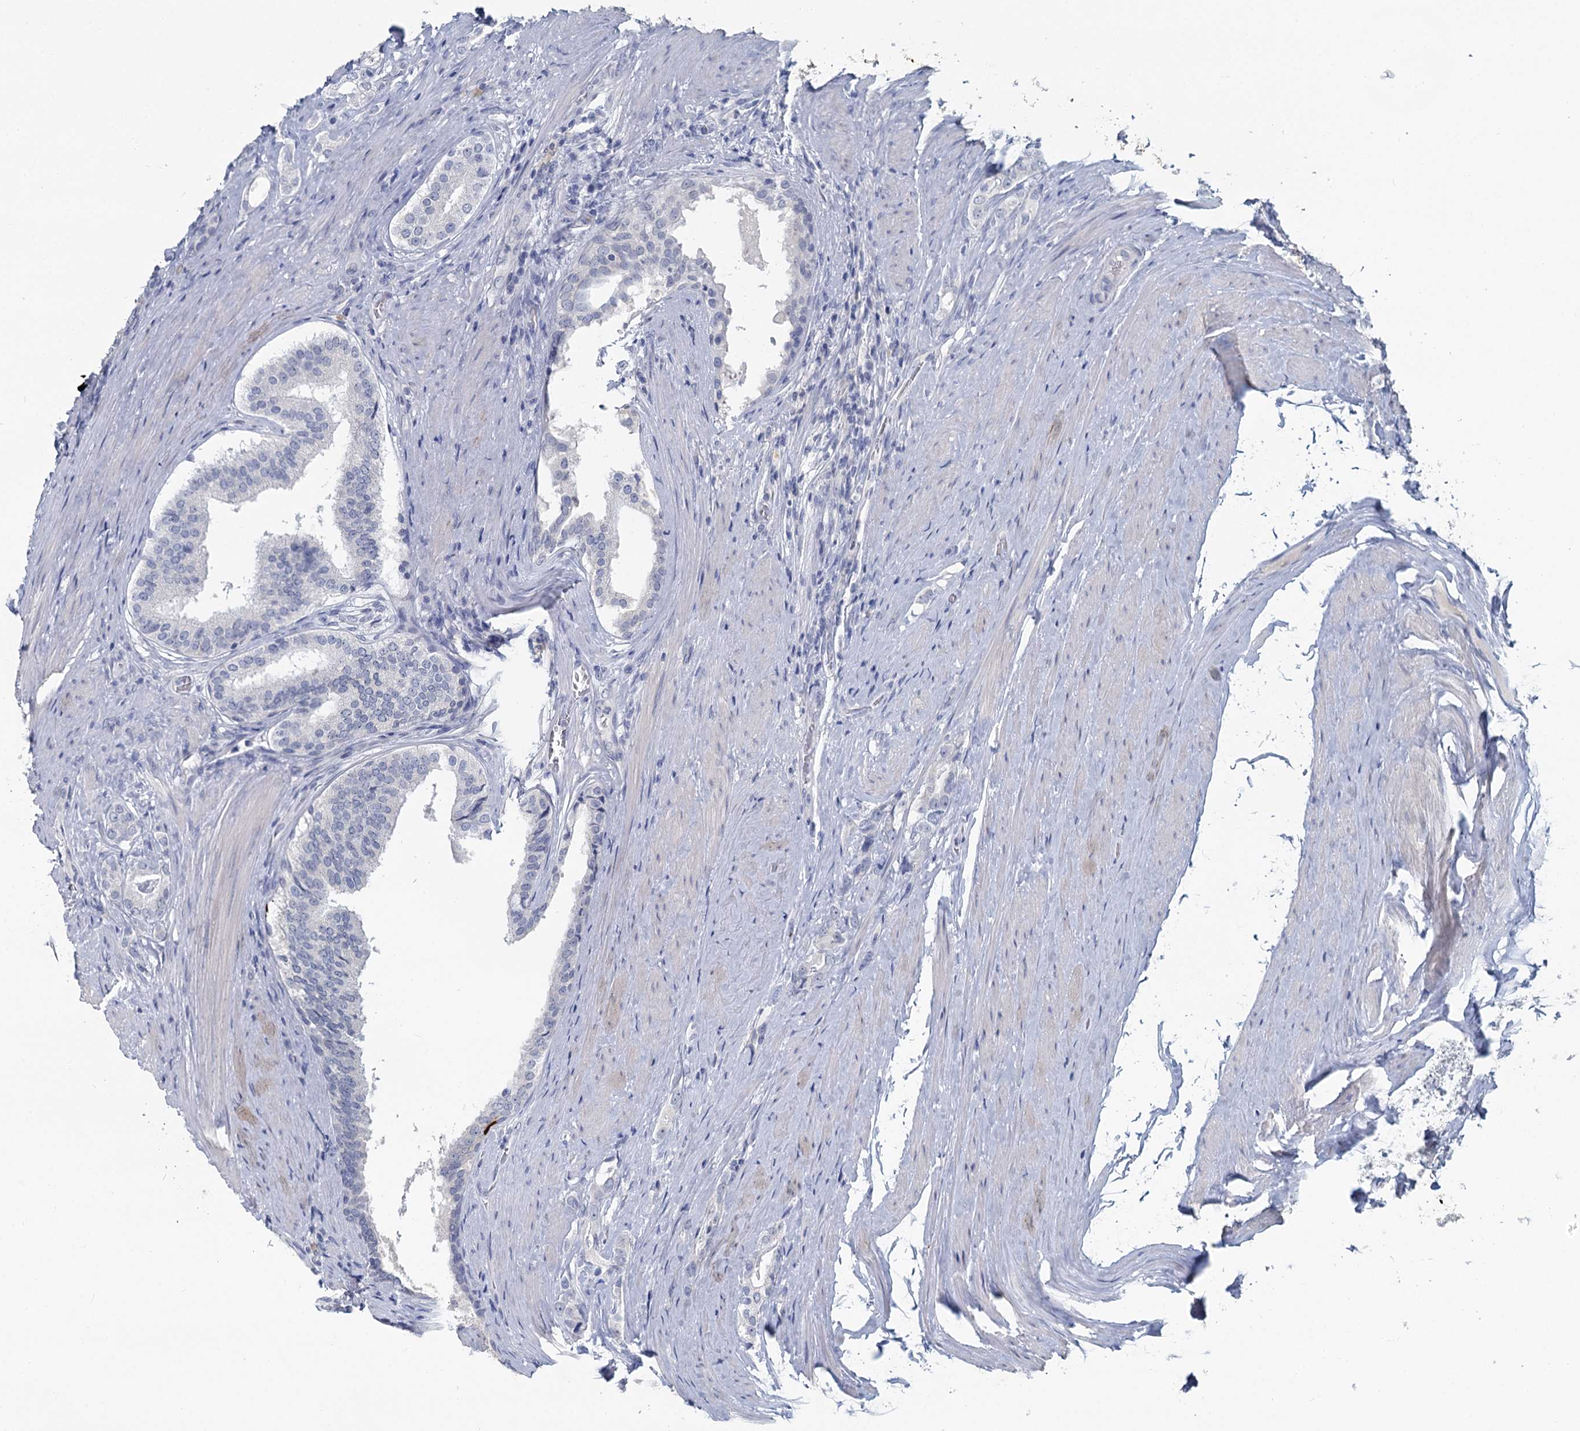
{"staining": {"intensity": "negative", "quantity": "none", "location": "none"}, "tissue": "prostate cancer", "cell_type": "Tumor cells", "image_type": "cancer", "snomed": [{"axis": "morphology", "description": "Adenocarcinoma, High grade"}, {"axis": "topography", "description": "Prostate"}], "caption": "Immunohistochemistry histopathology image of human high-grade adenocarcinoma (prostate) stained for a protein (brown), which exhibits no staining in tumor cells.", "gene": "CHGA", "patient": {"sex": "male", "age": 63}}